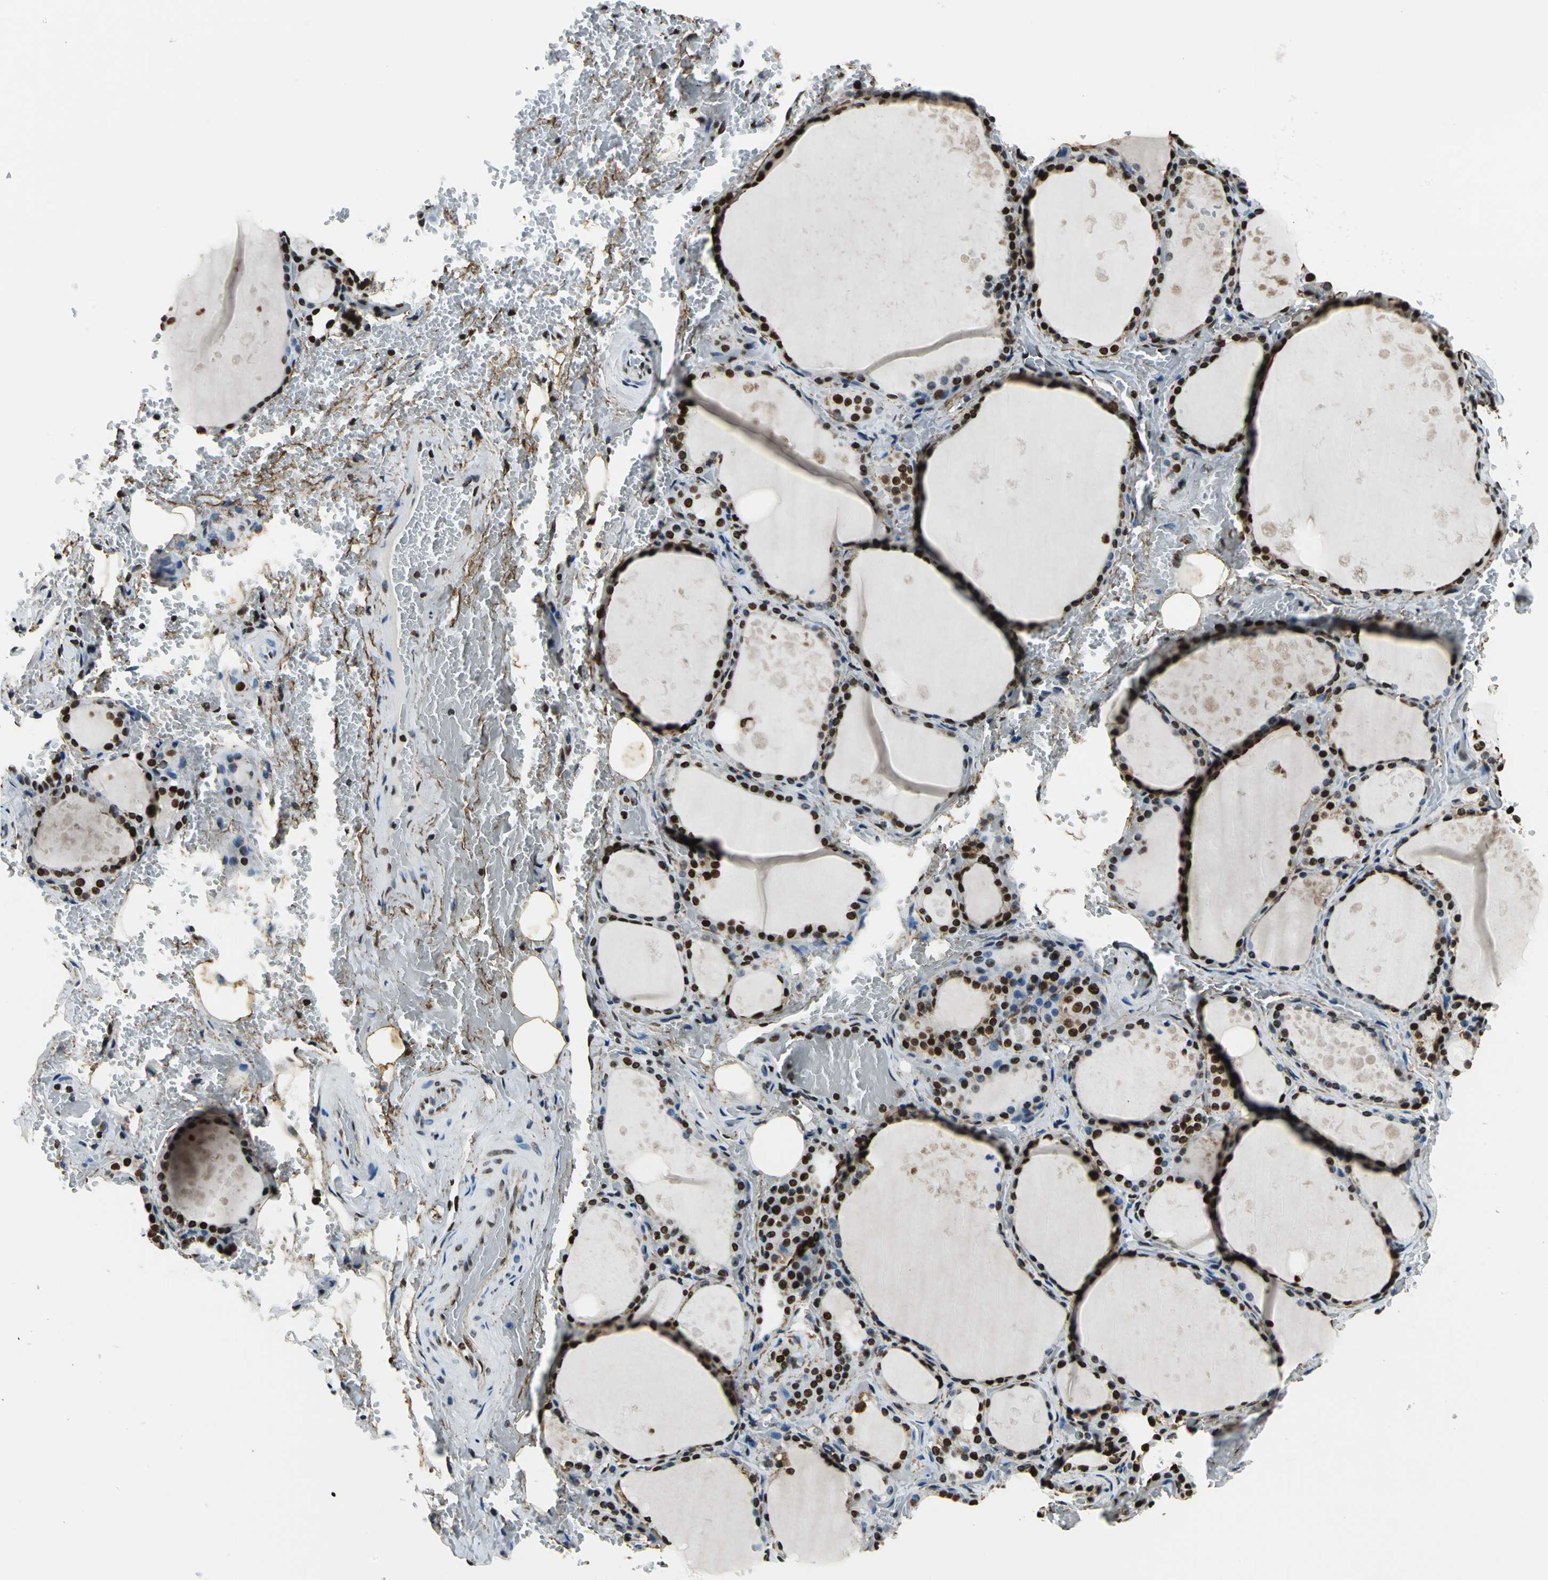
{"staining": {"intensity": "strong", "quantity": ">75%", "location": "nuclear"}, "tissue": "thyroid gland", "cell_type": "Glandular cells", "image_type": "normal", "snomed": [{"axis": "morphology", "description": "Normal tissue, NOS"}, {"axis": "topography", "description": "Thyroid gland"}], "caption": "The image displays immunohistochemical staining of unremarkable thyroid gland. There is strong nuclear staining is present in approximately >75% of glandular cells.", "gene": "APEX1", "patient": {"sex": "male", "age": 61}}